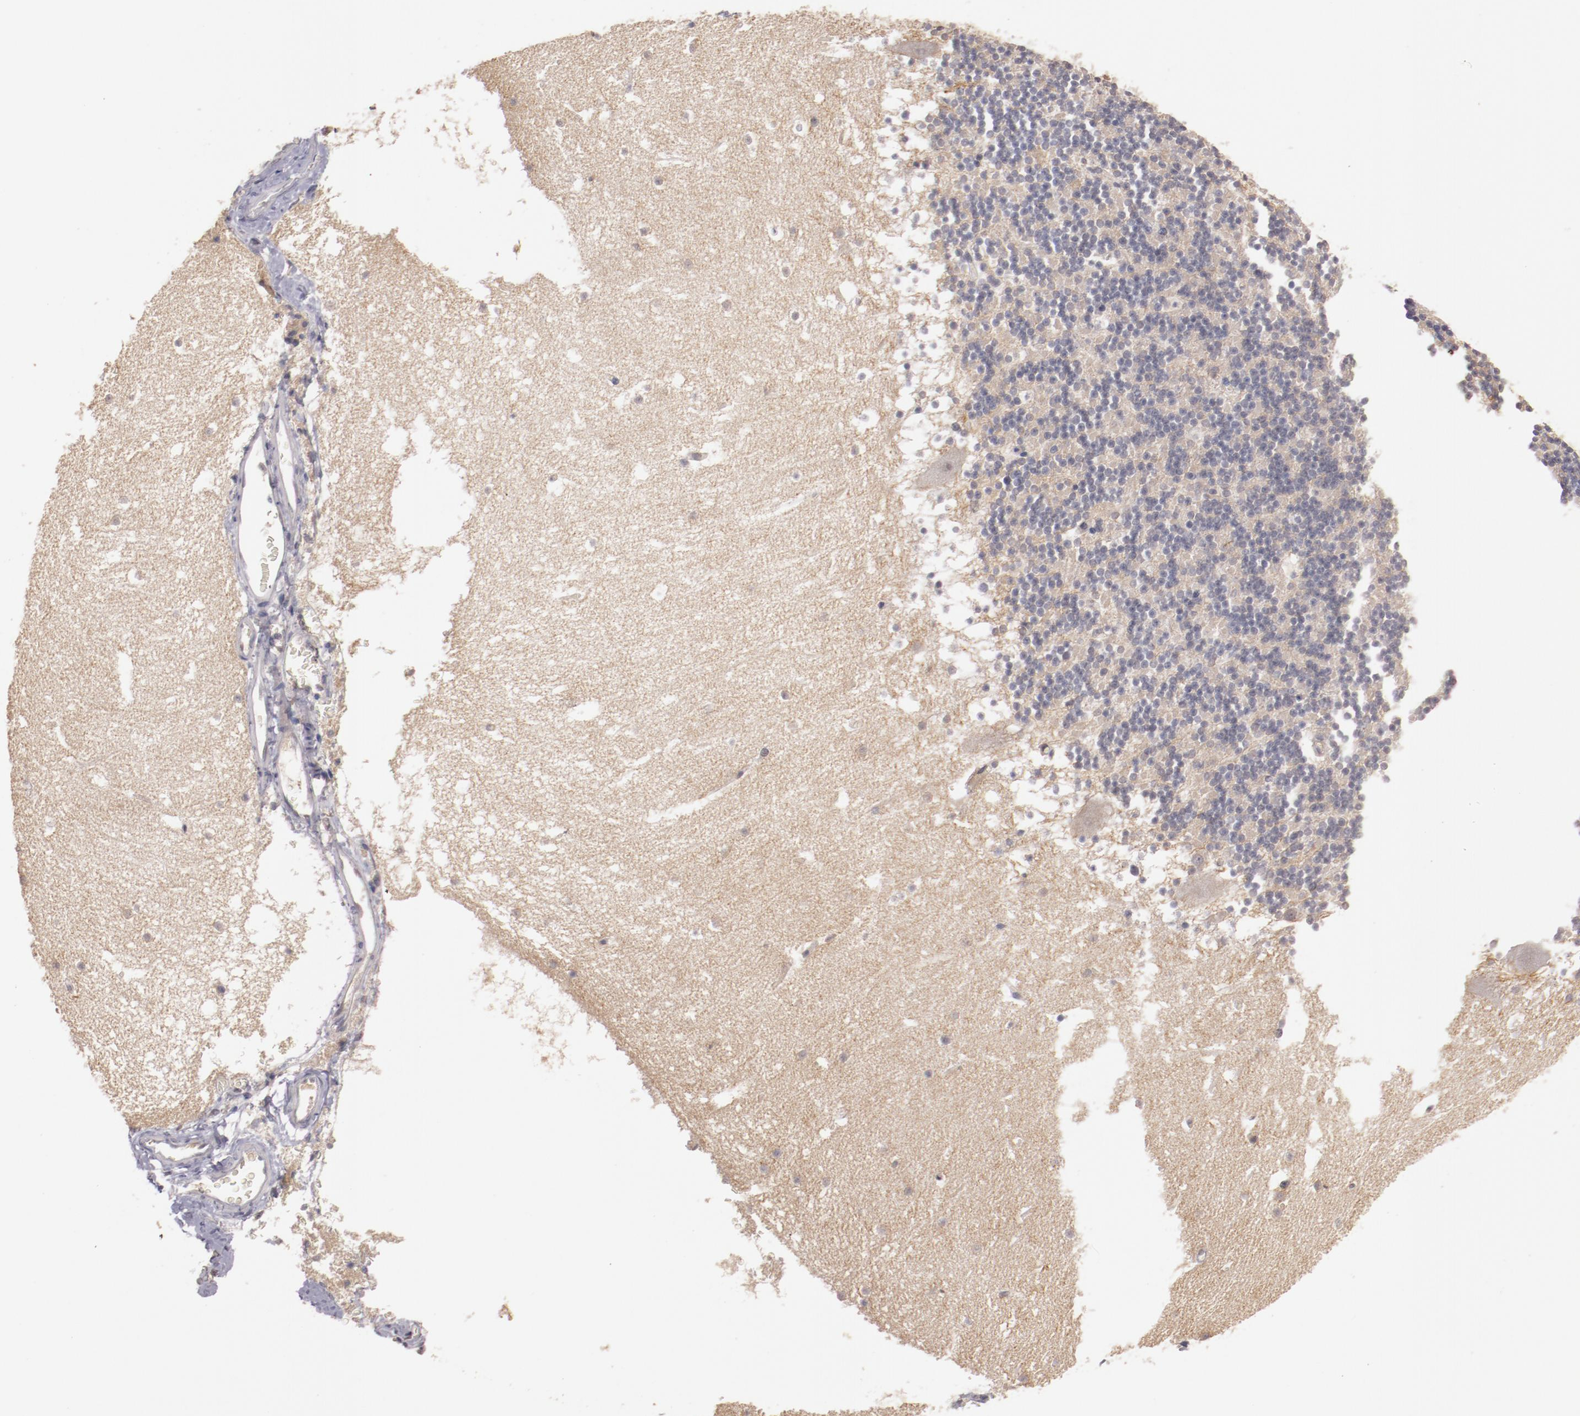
{"staining": {"intensity": "negative", "quantity": "none", "location": "none"}, "tissue": "cerebellum", "cell_type": "Cells in granular layer", "image_type": "normal", "snomed": [{"axis": "morphology", "description": "Normal tissue, NOS"}, {"axis": "topography", "description": "Cerebellum"}], "caption": "Protein analysis of unremarkable cerebellum demonstrates no significant expression in cells in granular layer.", "gene": "MBL2", "patient": {"sex": "male", "age": 45}}